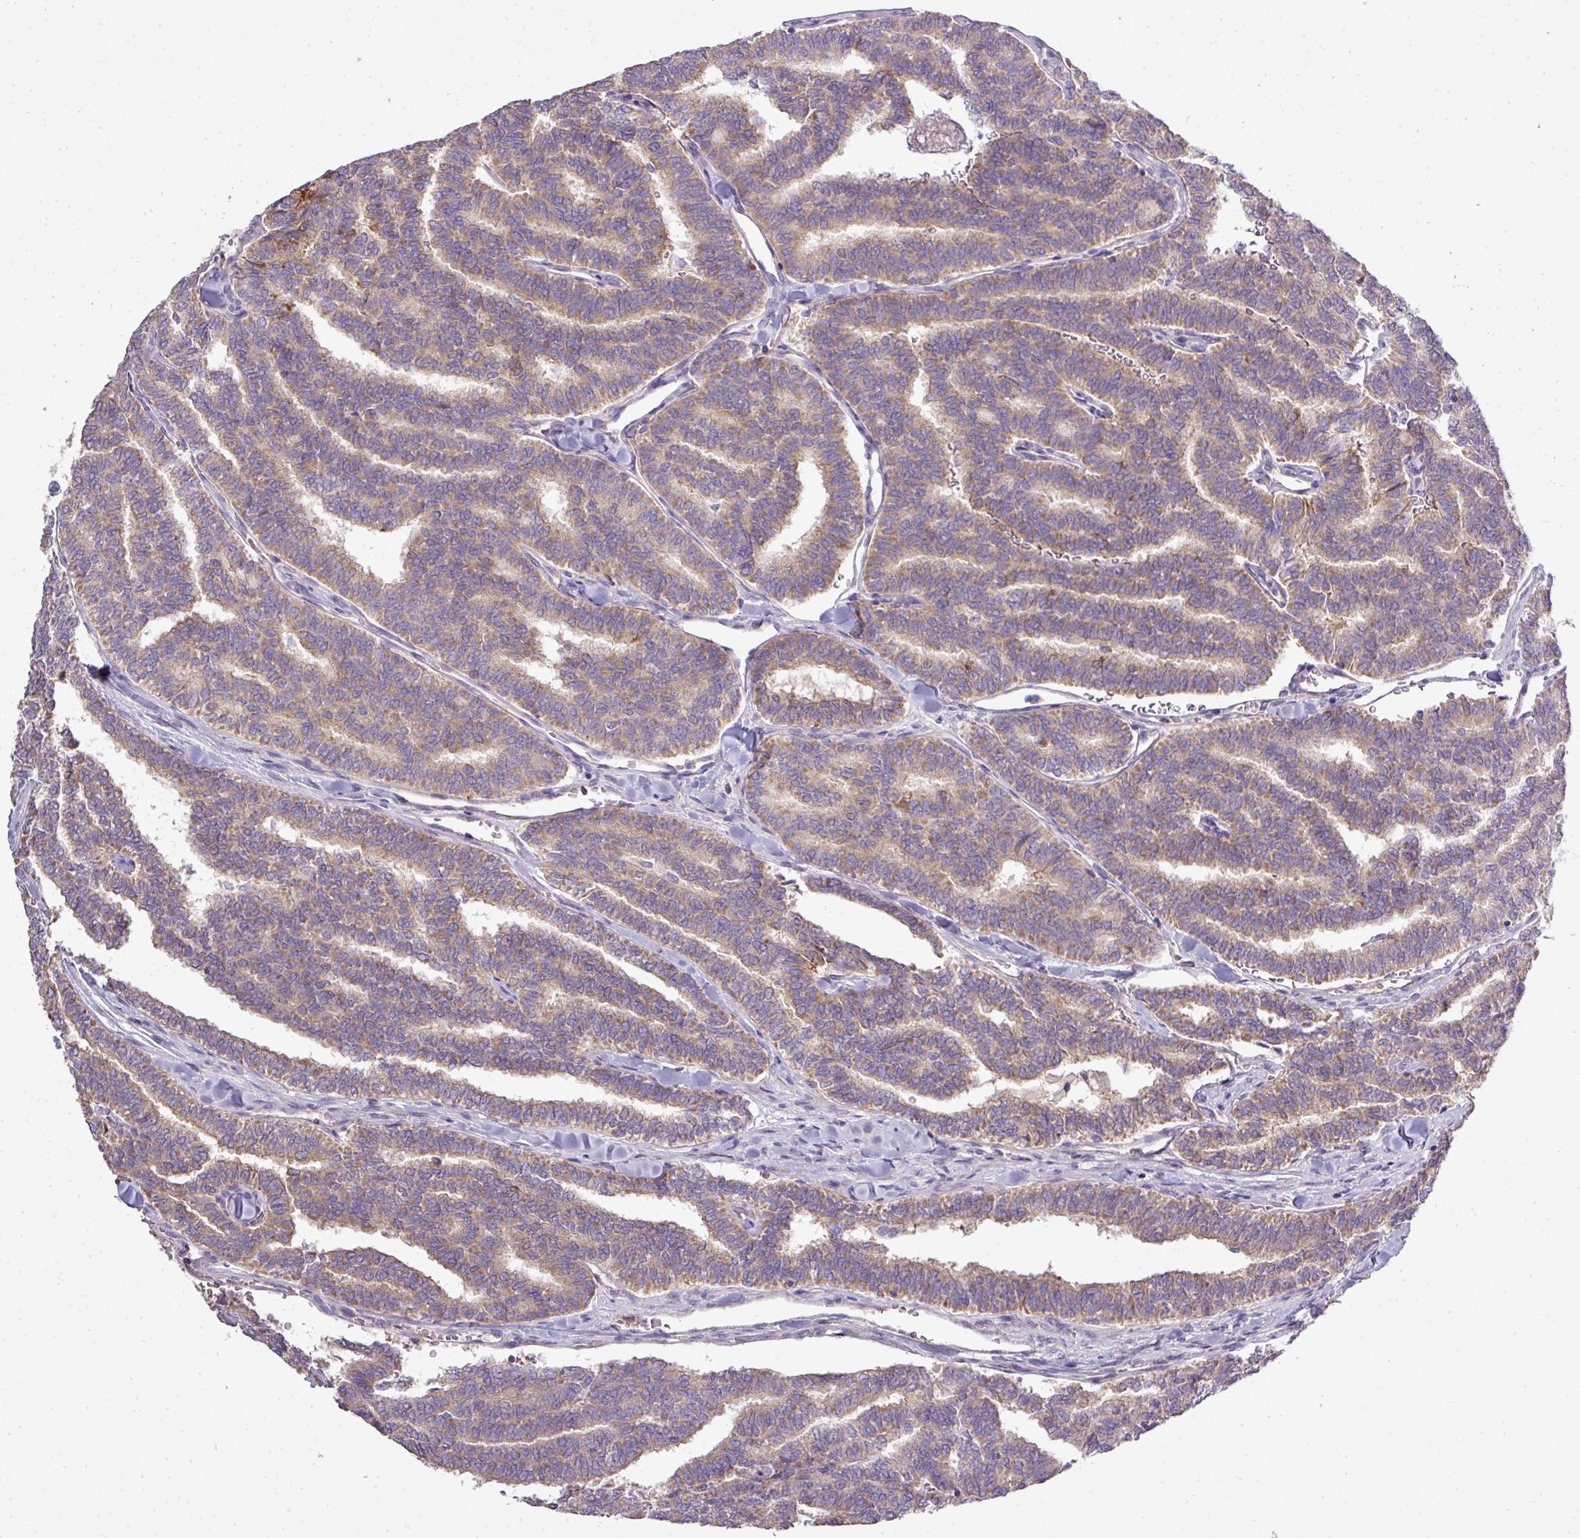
{"staining": {"intensity": "moderate", "quantity": ">75%", "location": "cytoplasmic/membranous"}, "tissue": "thyroid cancer", "cell_type": "Tumor cells", "image_type": "cancer", "snomed": [{"axis": "morphology", "description": "Papillary adenocarcinoma, NOS"}, {"axis": "topography", "description": "Thyroid gland"}], "caption": "A brown stain labels moderate cytoplasmic/membranous expression of a protein in thyroid cancer (papillary adenocarcinoma) tumor cells.", "gene": "STAT5A", "patient": {"sex": "female", "age": 35}}